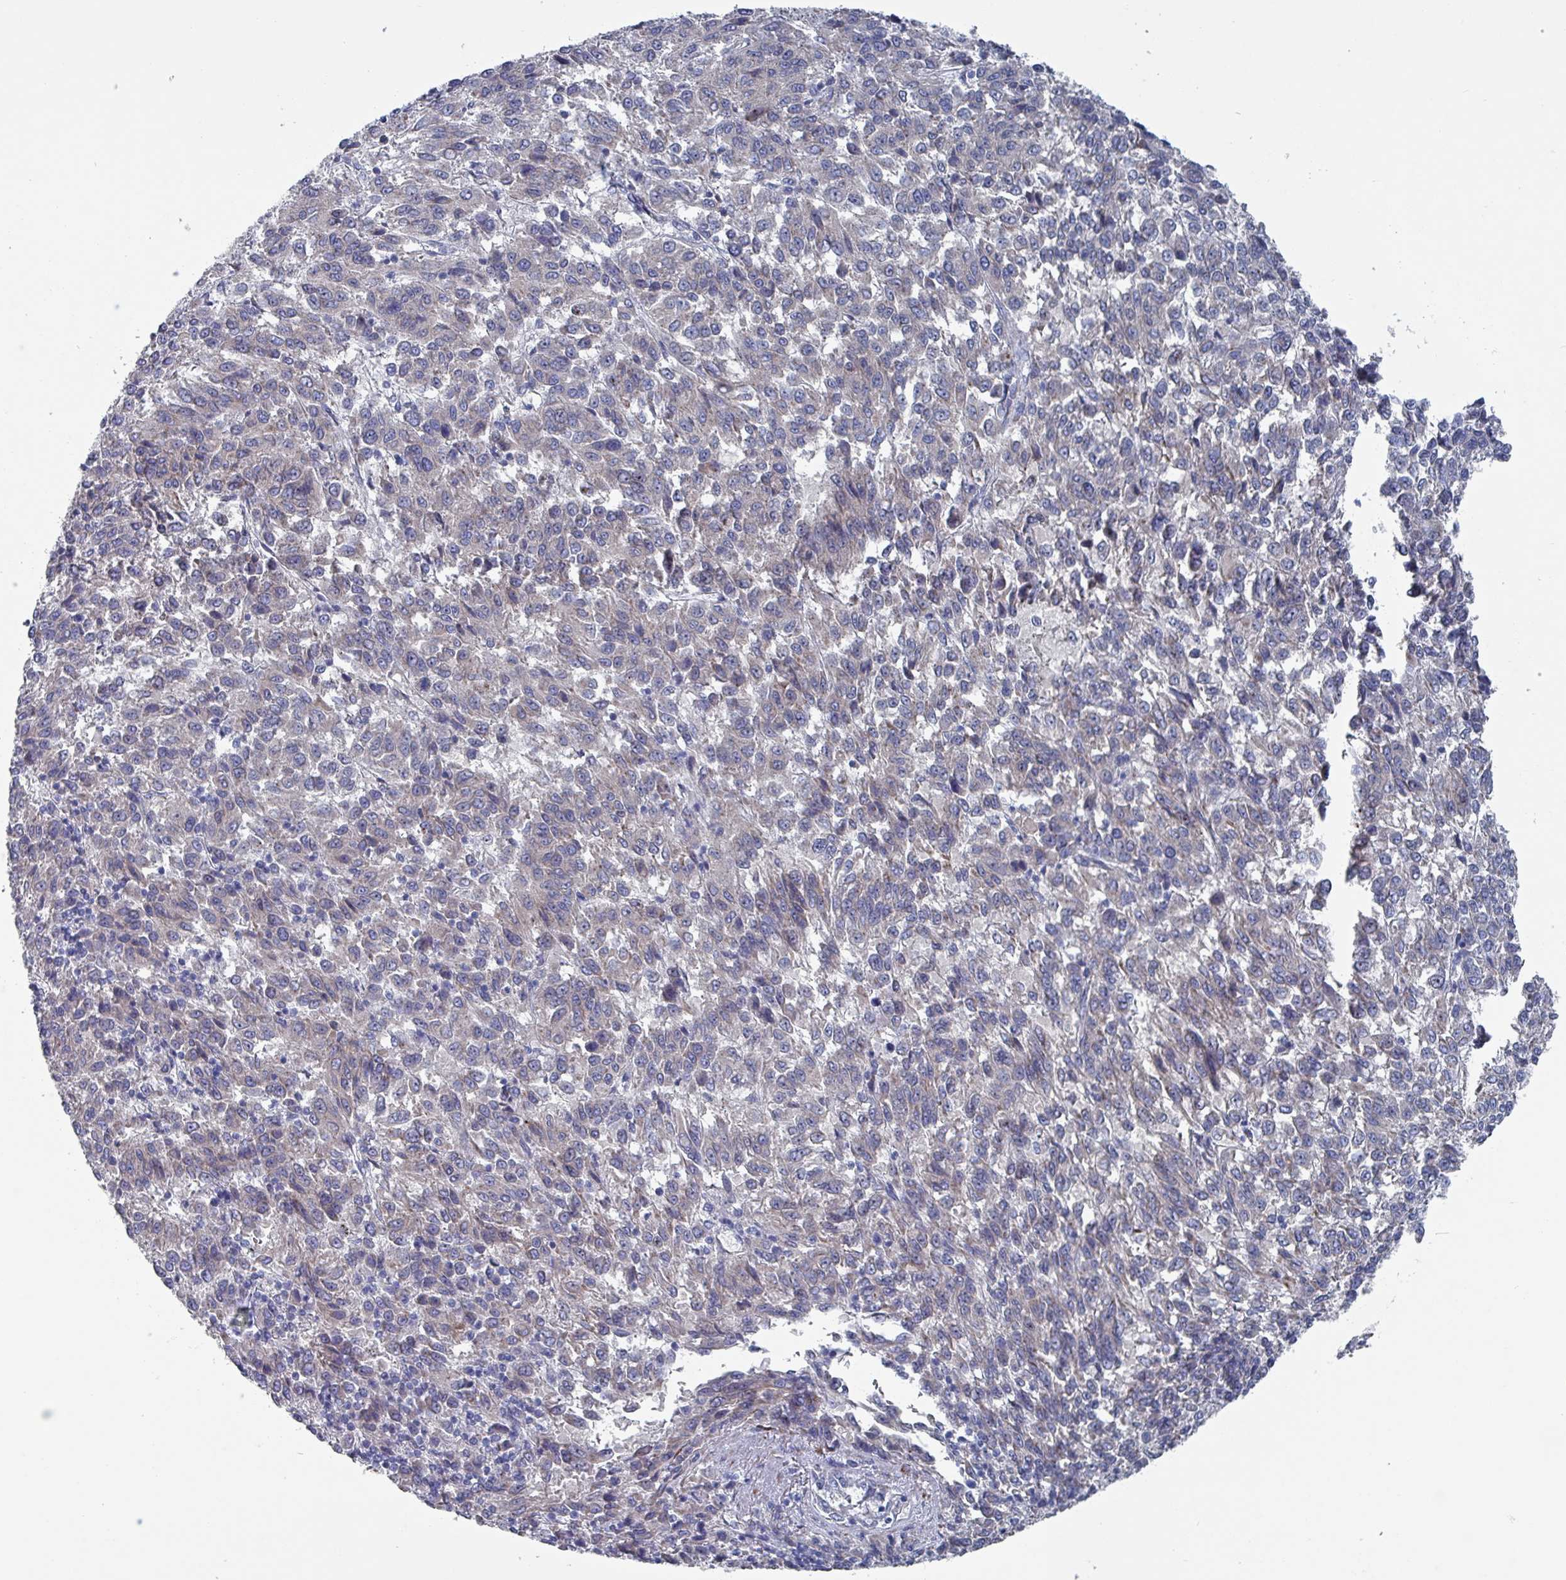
{"staining": {"intensity": "negative", "quantity": "none", "location": "none"}, "tissue": "melanoma", "cell_type": "Tumor cells", "image_type": "cancer", "snomed": [{"axis": "morphology", "description": "Malignant melanoma, Metastatic site"}, {"axis": "topography", "description": "Lung"}], "caption": "Human malignant melanoma (metastatic site) stained for a protein using IHC demonstrates no staining in tumor cells.", "gene": "DRD5", "patient": {"sex": "male", "age": 64}}